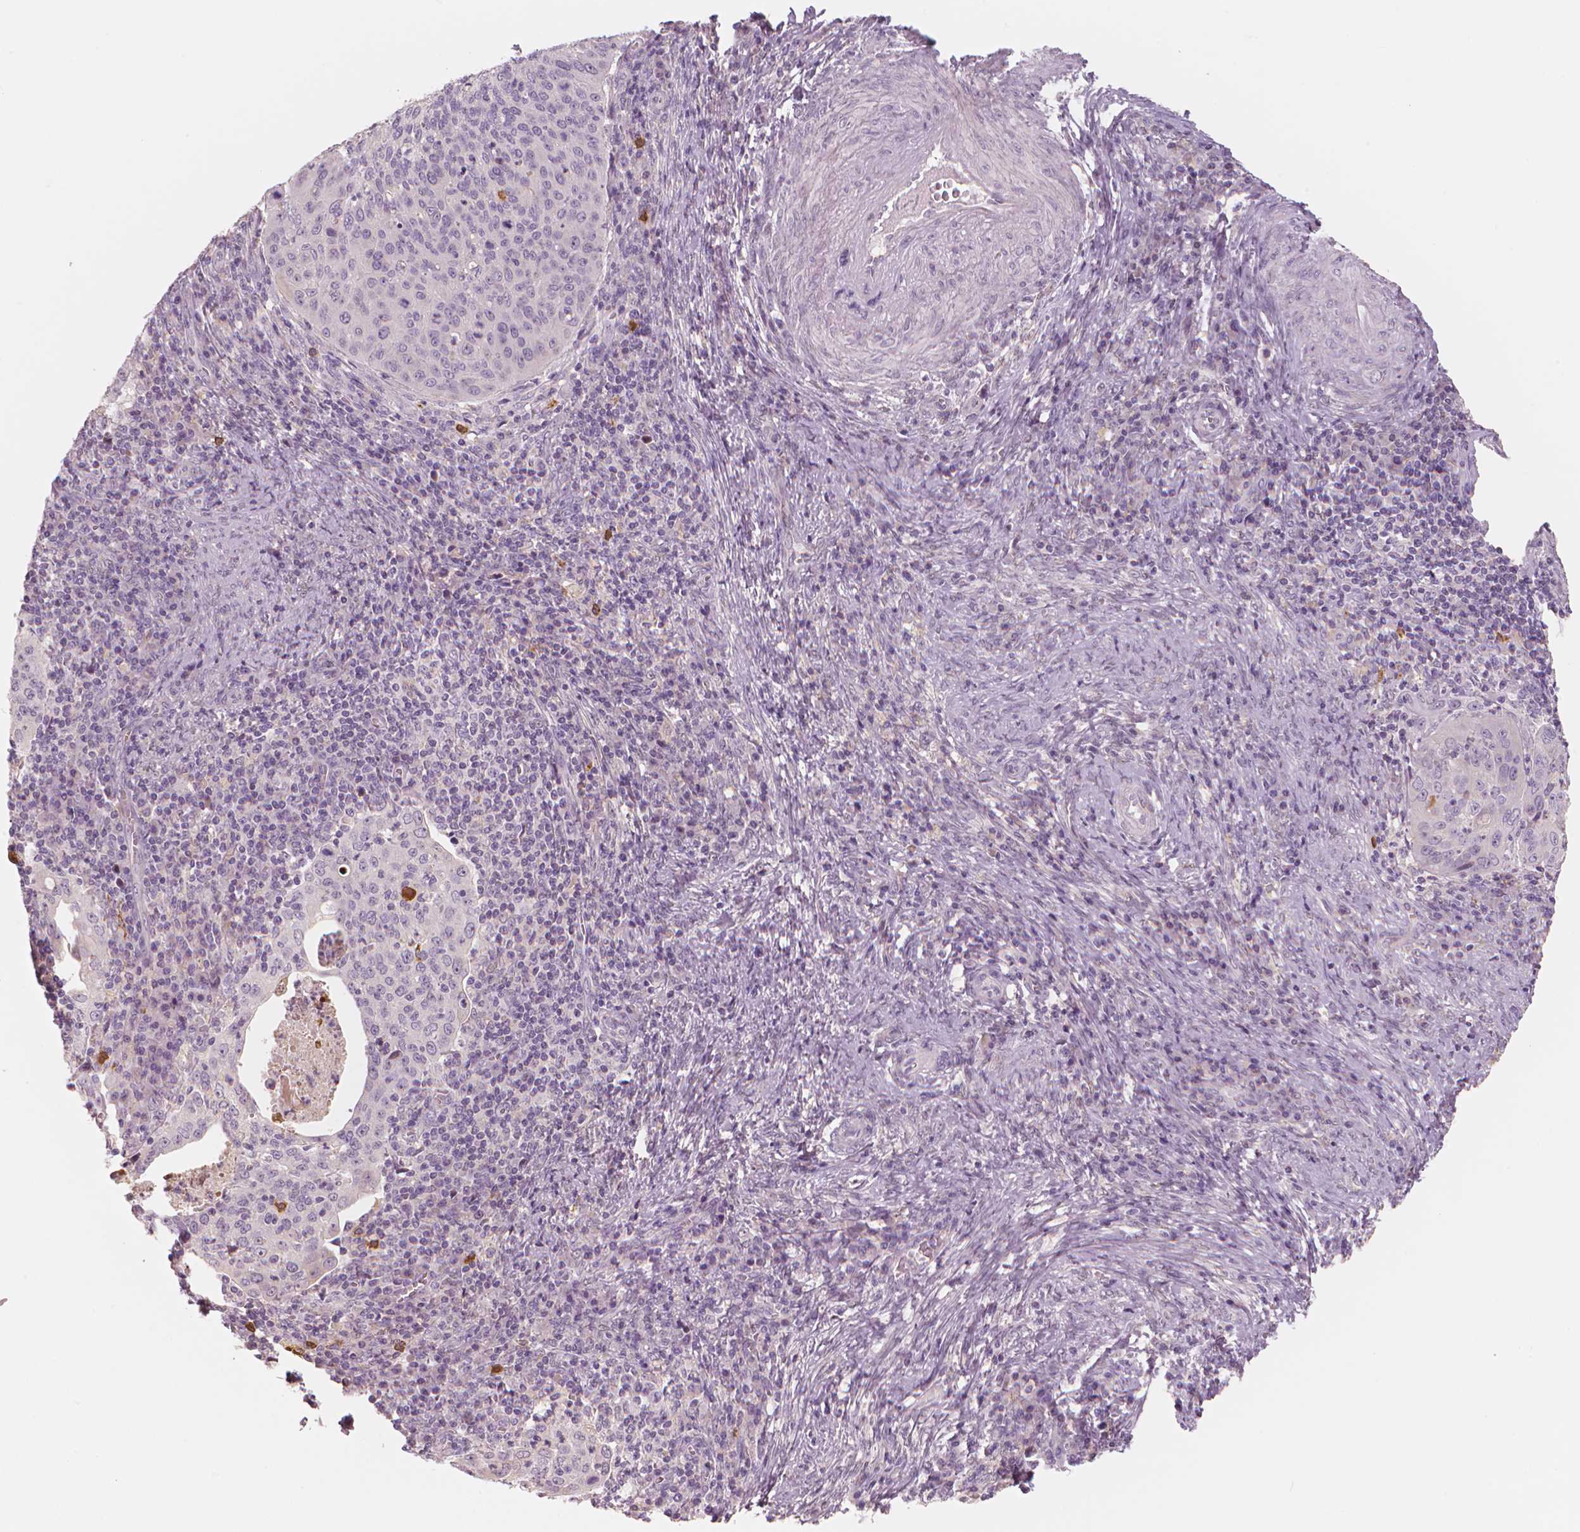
{"staining": {"intensity": "negative", "quantity": "none", "location": "none"}, "tissue": "cervical cancer", "cell_type": "Tumor cells", "image_type": "cancer", "snomed": [{"axis": "morphology", "description": "Squamous cell carcinoma, NOS"}, {"axis": "topography", "description": "Cervix"}], "caption": "This is a histopathology image of IHC staining of cervical cancer, which shows no staining in tumor cells.", "gene": "RNASE7", "patient": {"sex": "female", "age": 39}}